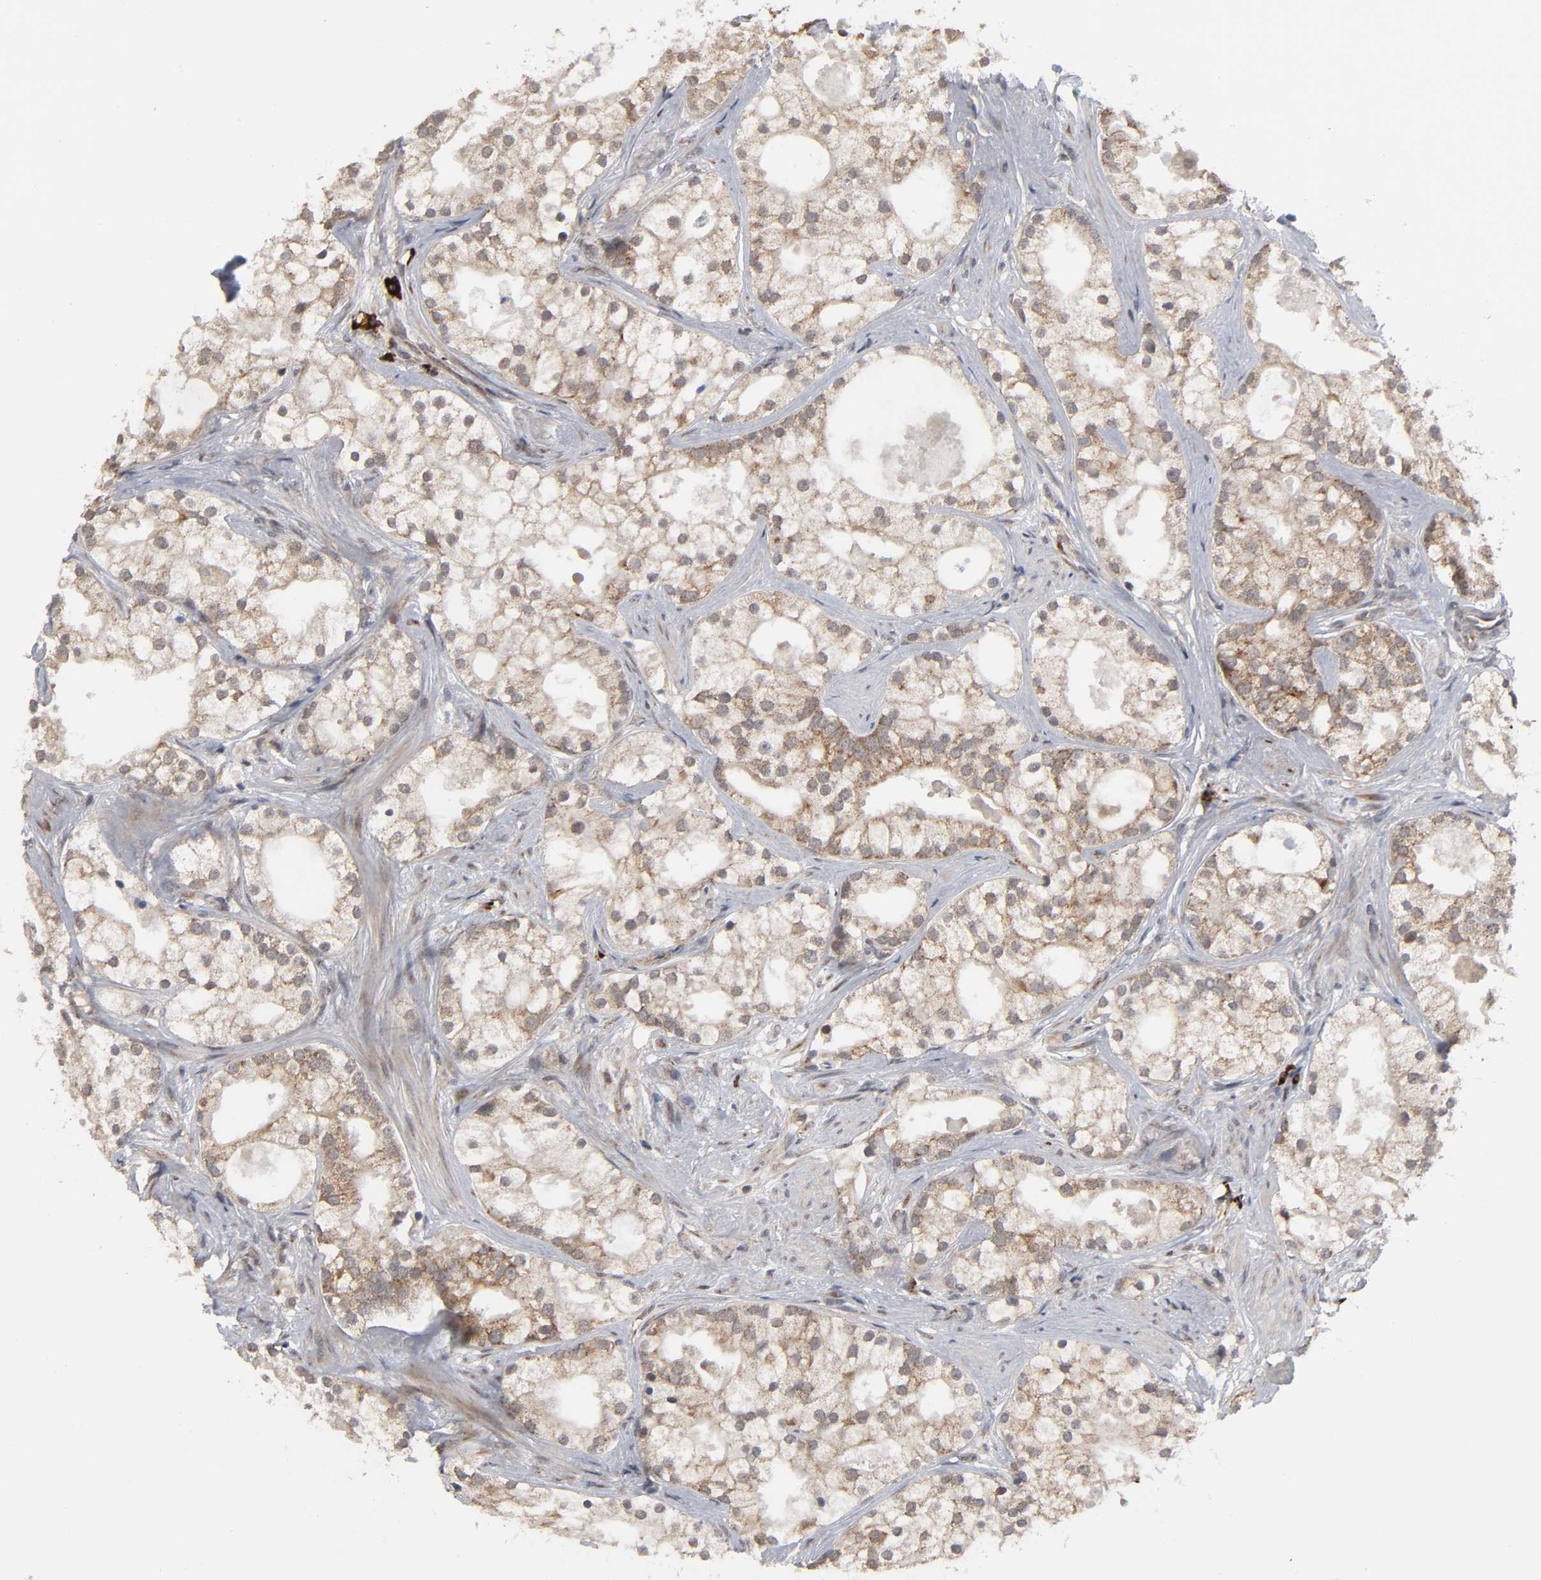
{"staining": {"intensity": "moderate", "quantity": ">75%", "location": "cytoplasmic/membranous"}, "tissue": "prostate cancer", "cell_type": "Tumor cells", "image_type": "cancer", "snomed": [{"axis": "morphology", "description": "Adenocarcinoma, Low grade"}, {"axis": "topography", "description": "Prostate"}], "caption": "Moderate cytoplasmic/membranous protein expression is appreciated in about >75% of tumor cells in prostate adenocarcinoma (low-grade).", "gene": "SLC30A9", "patient": {"sex": "male", "age": 58}}